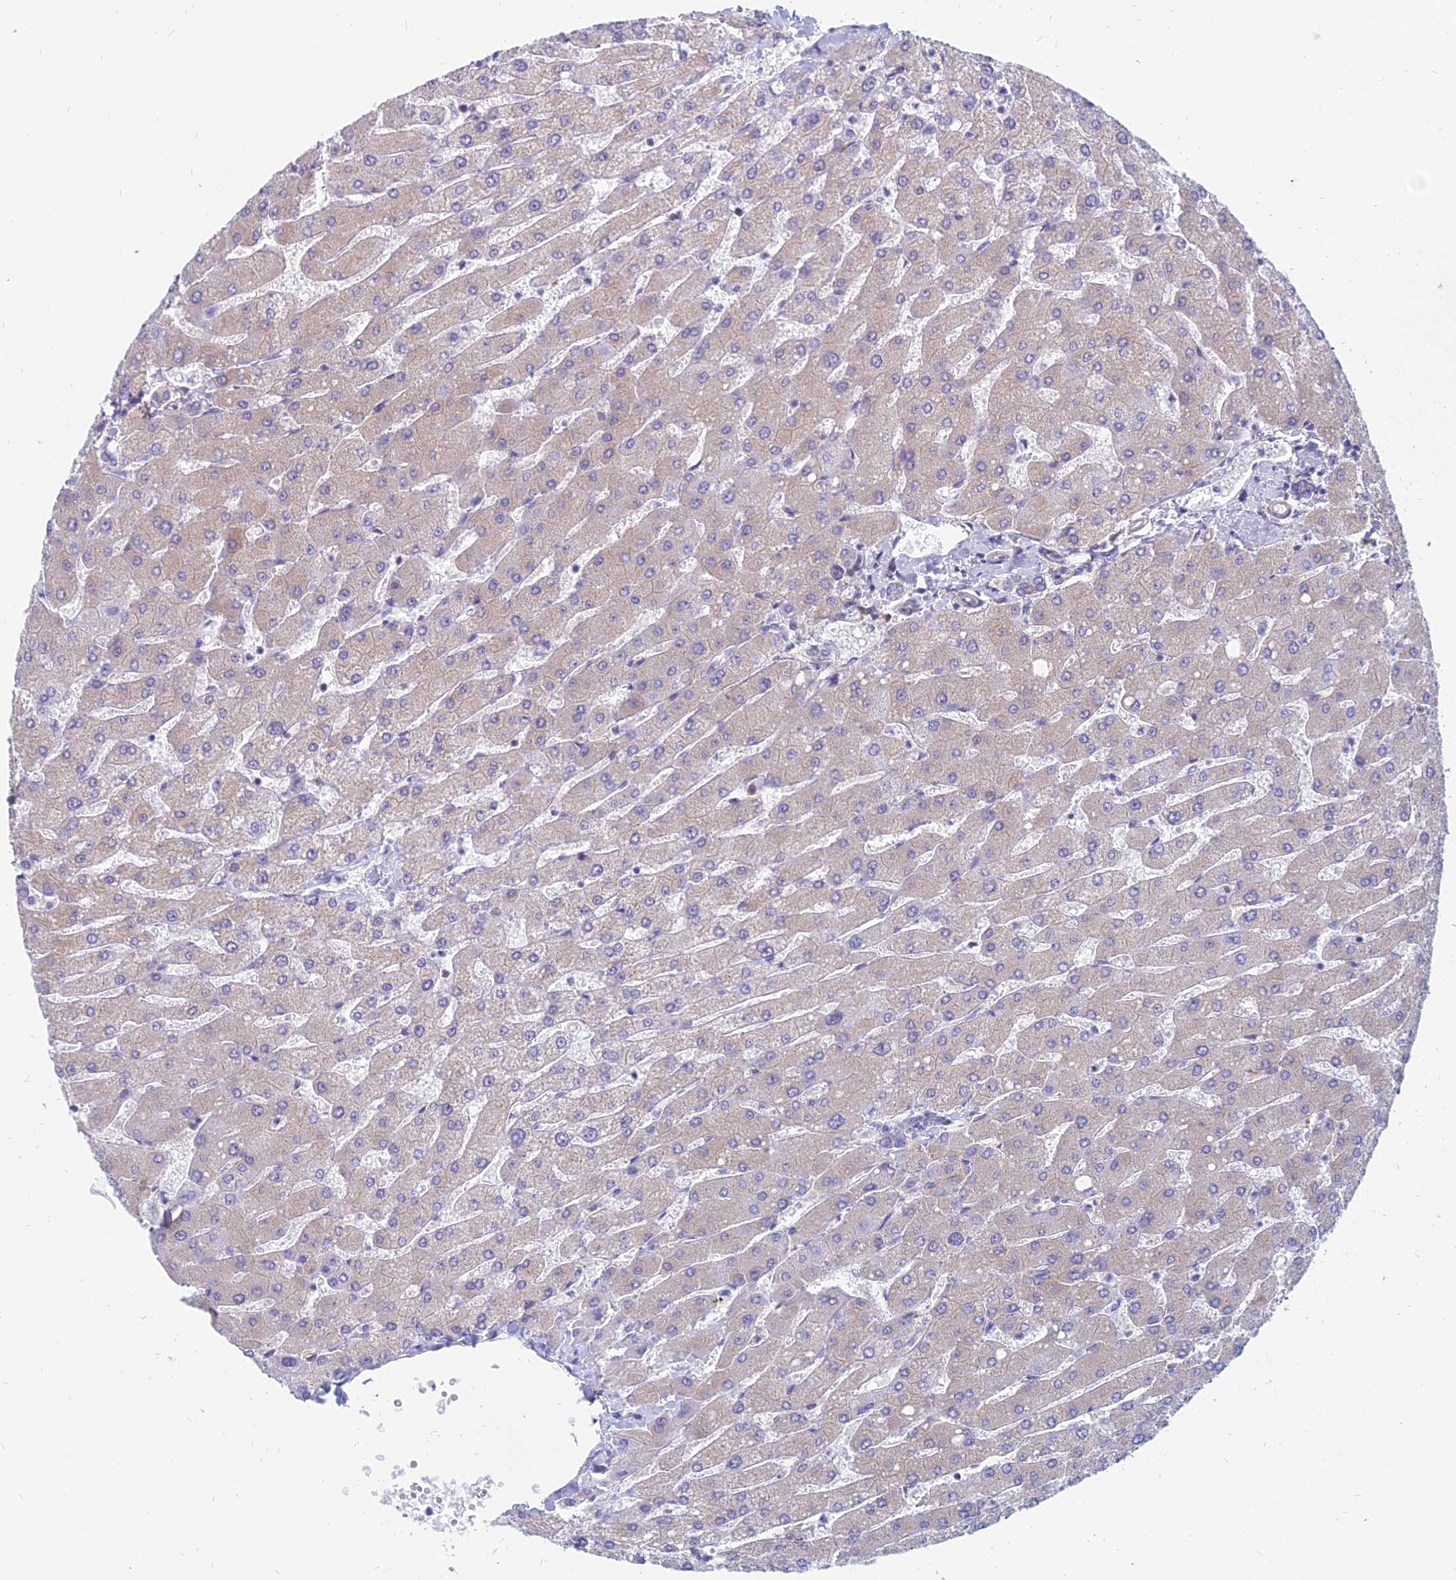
{"staining": {"intensity": "weak", "quantity": ">75%", "location": "cytoplasmic/membranous"}, "tissue": "liver", "cell_type": "Cholangiocytes", "image_type": "normal", "snomed": [{"axis": "morphology", "description": "Normal tissue, NOS"}, {"axis": "topography", "description": "Liver"}], "caption": "Liver stained with IHC shows weak cytoplasmic/membranous positivity in approximately >75% of cholangiocytes. Using DAB (3,3'-diaminobenzidine) (brown) and hematoxylin (blue) stains, captured at high magnification using brightfield microscopy.", "gene": "TXLNA", "patient": {"sex": "male", "age": 55}}